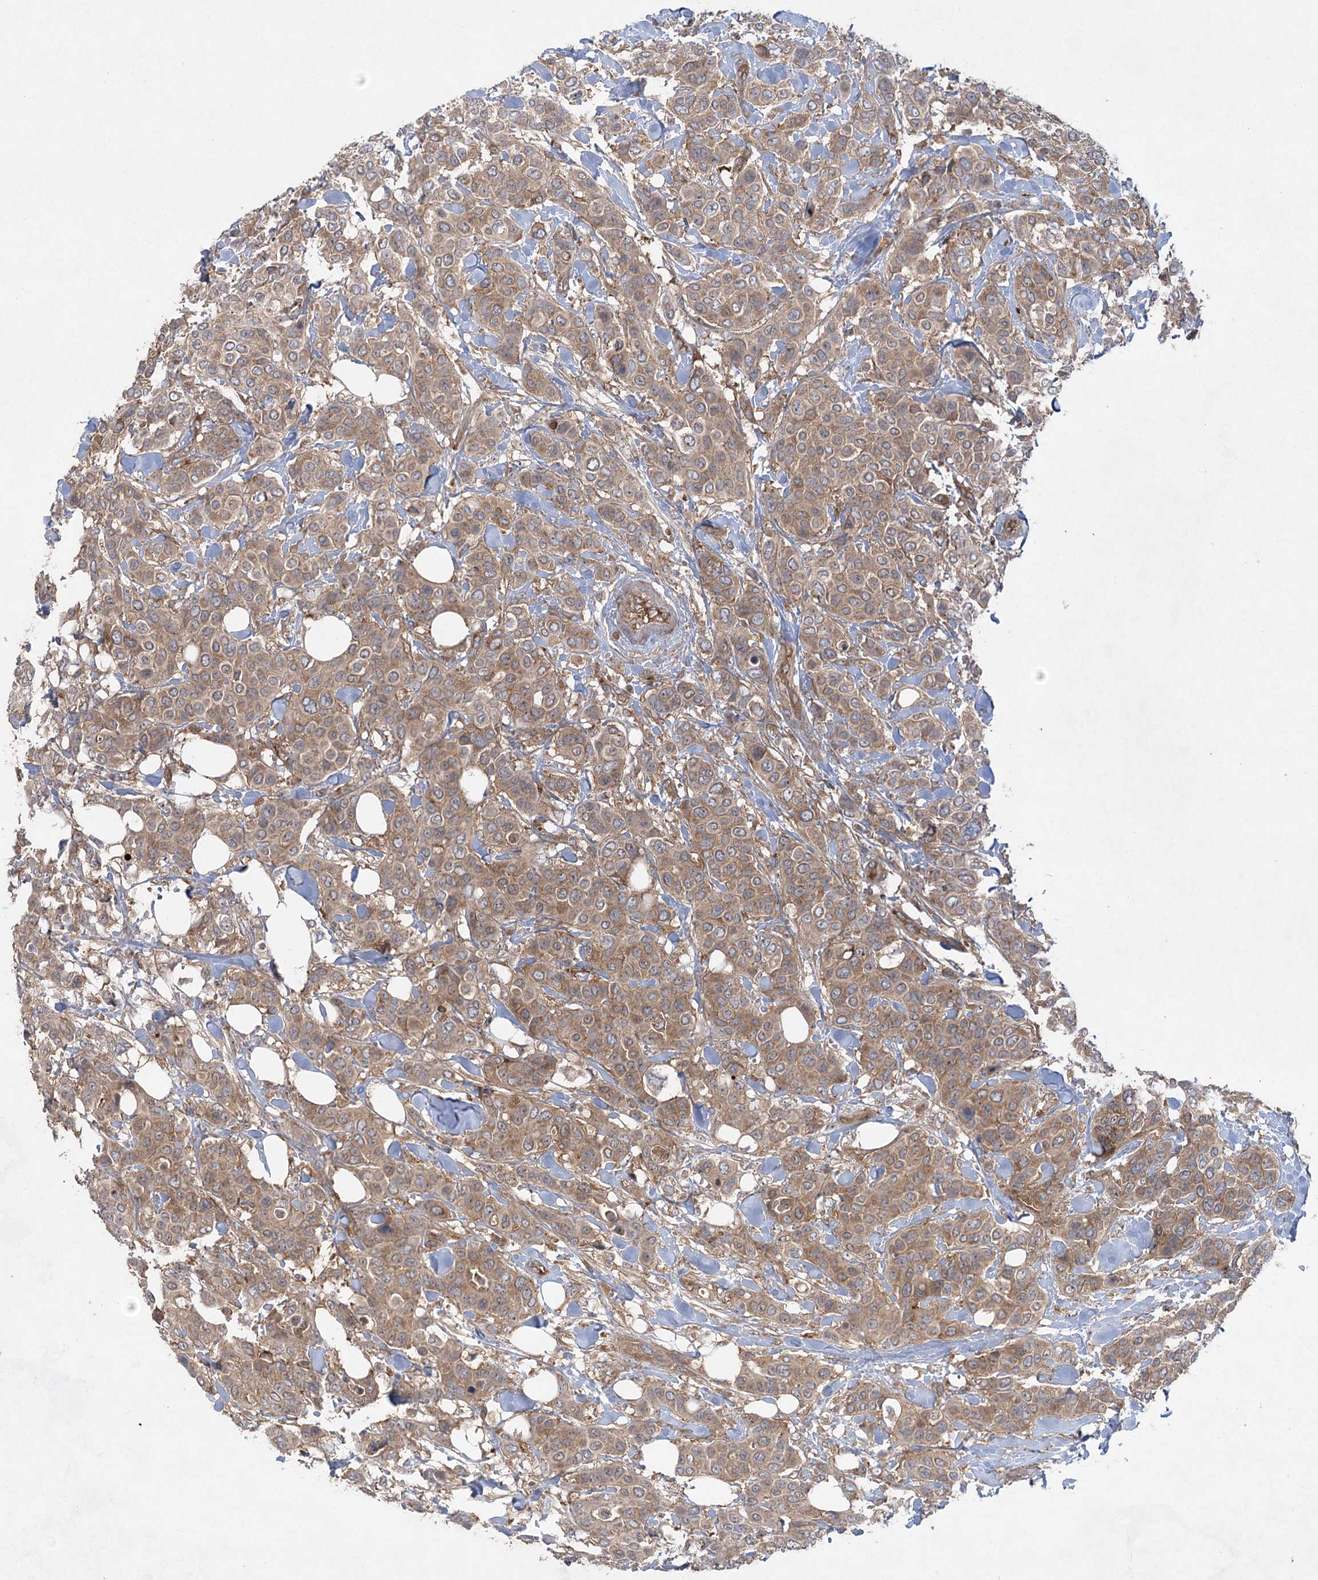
{"staining": {"intensity": "moderate", "quantity": ">75%", "location": "cytoplasmic/membranous"}, "tissue": "breast cancer", "cell_type": "Tumor cells", "image_type": "cancer", "snomed": [{"axis": "morphology", "description": "Lobular carcinoma"}, {"axis": "topography", "description": "Breast"}], "caption": "Immunohistochemical staining of breast cancer displays medium levels of moderate cytoplasmic/membranous staining in about >75% of tumor cells.", "gene": "EIF3A", "patient": {"sex": "female", "age": 51}}